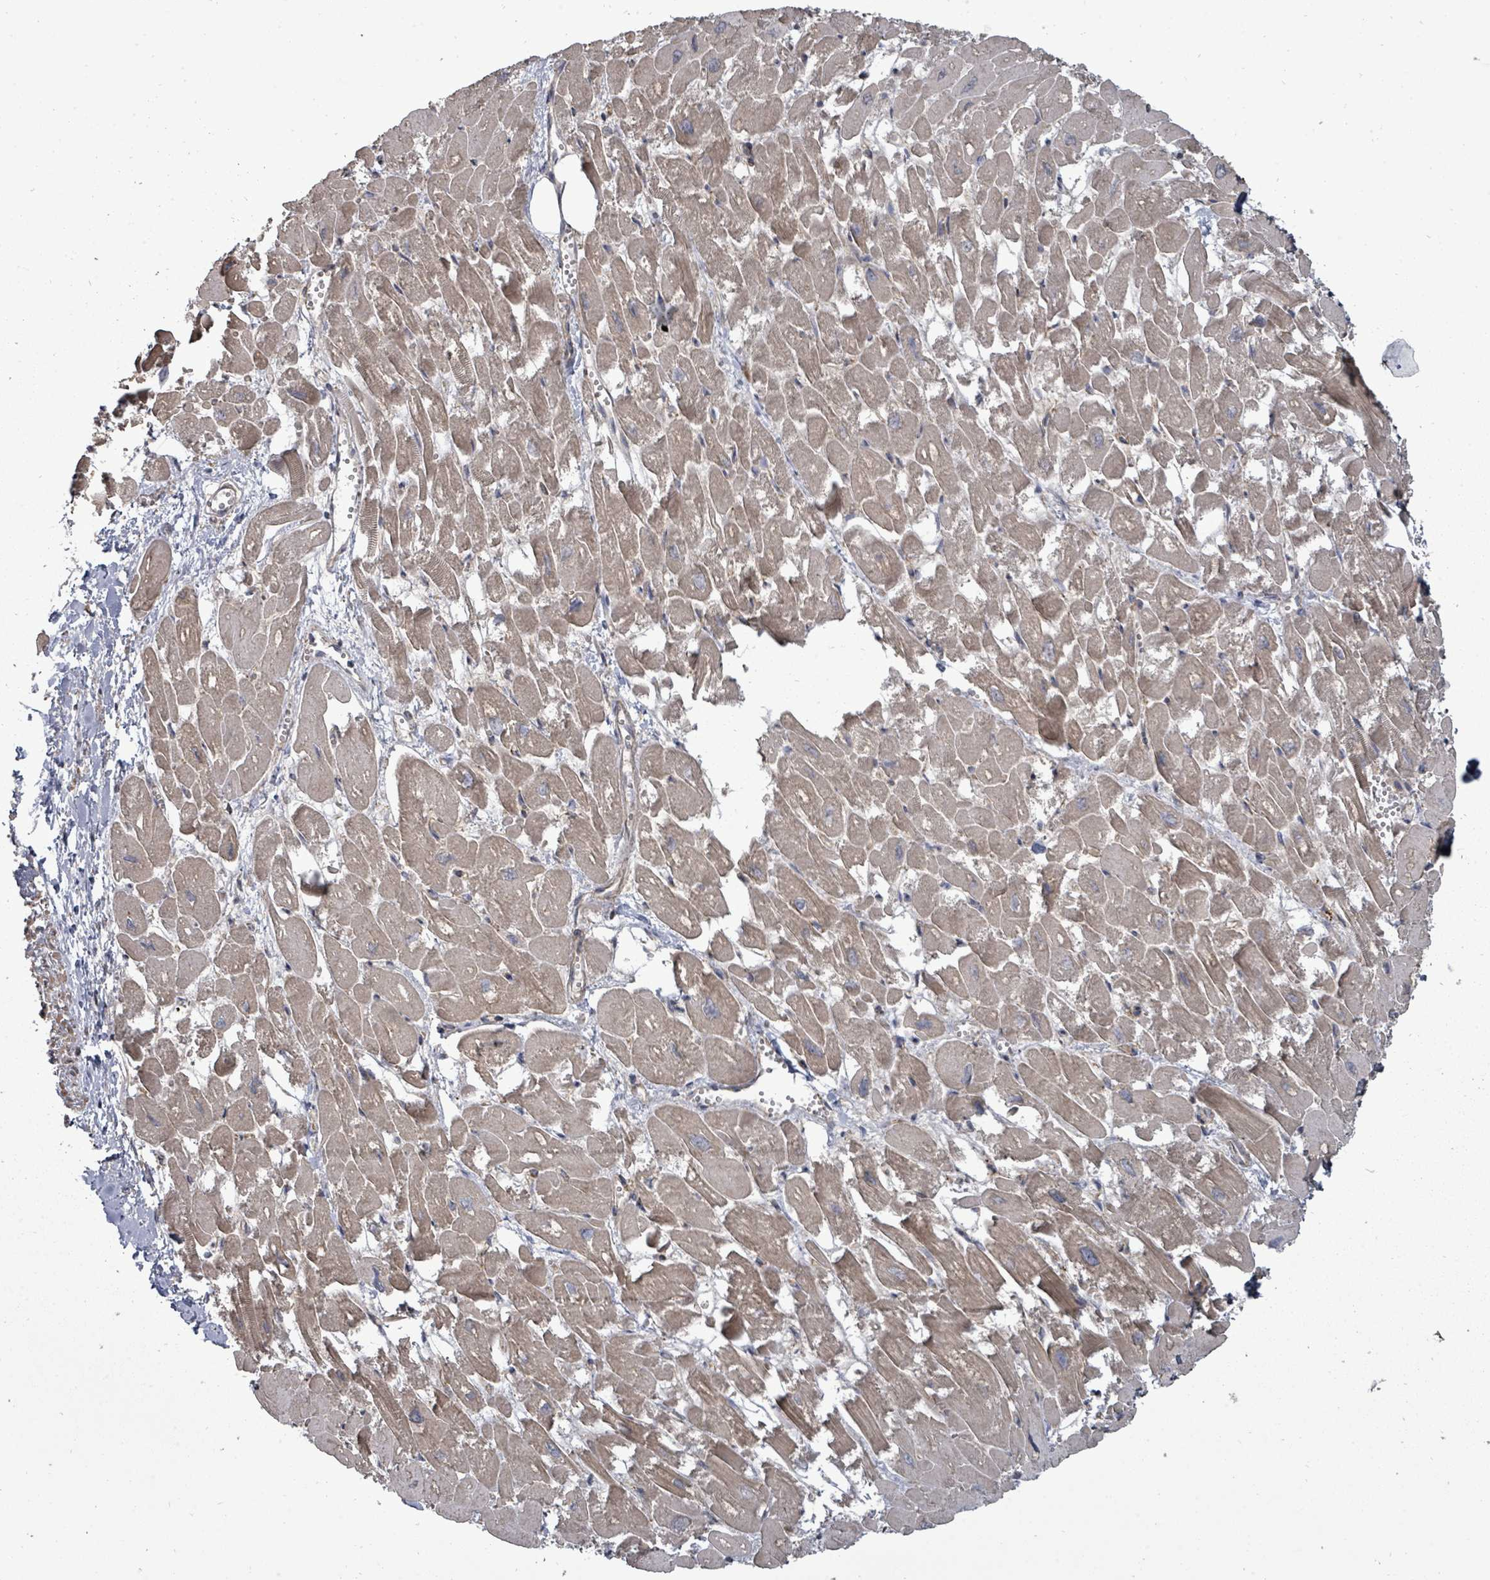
{"staining": {"intensity": "moderate", "quantity": ">75%", "location": "cytoplasmic/membranous"}, "tissue": "heart muscle", "cell_type": "Cardiomyocytes", "image_type": "normal", "snomed": [{"axis": "morphology", "description": "Normal tissue, NOS"}, {"axis": "topography", "description": "Heart"}], "caption": "IHC of unremarkable heart muscle displays medium levels of moderate cytoplasmic/membranous positivity in approximately >75% of cardiomyocytes.", "gene": "EIF3CL", "patient": {"sex": "male", "age": 54}}